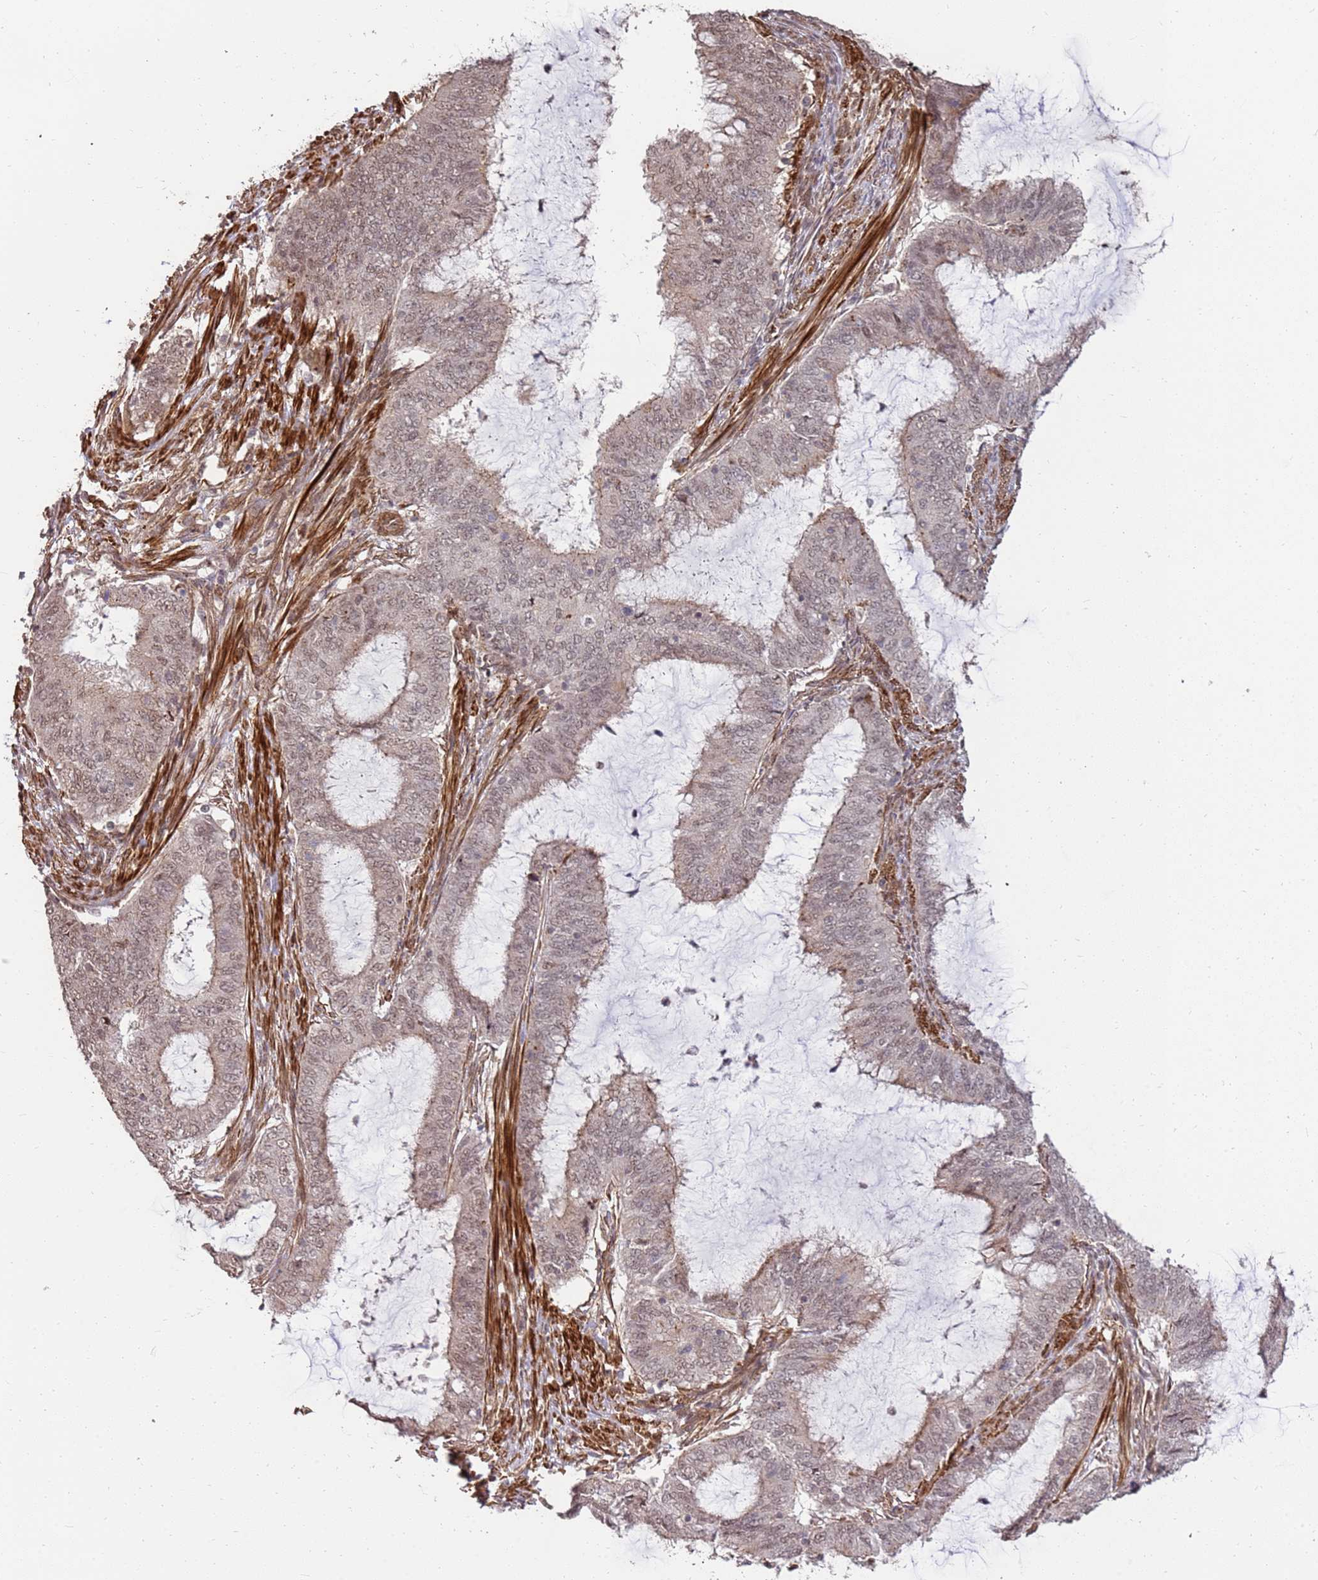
{"staining": {"intensity": "weak", "quantity": ">75%", "location": "nuclear"}, "tissue": "endometrial cancer", "cell_type": "Tumor cells", "image_type": "cancer", "snomed": [{"axis": "morphology", "description": "Adenocarcinoma, NOS"}, {"axis": "topography", "description": "Endometrium"}], "caption": "Endometrial cancer stained for a protein (brown) demonstrates weak nuclear positive expression in about >75% of tumor cells.", "gene": "ST18", "patient": {"sex": "female", "age": 51}}